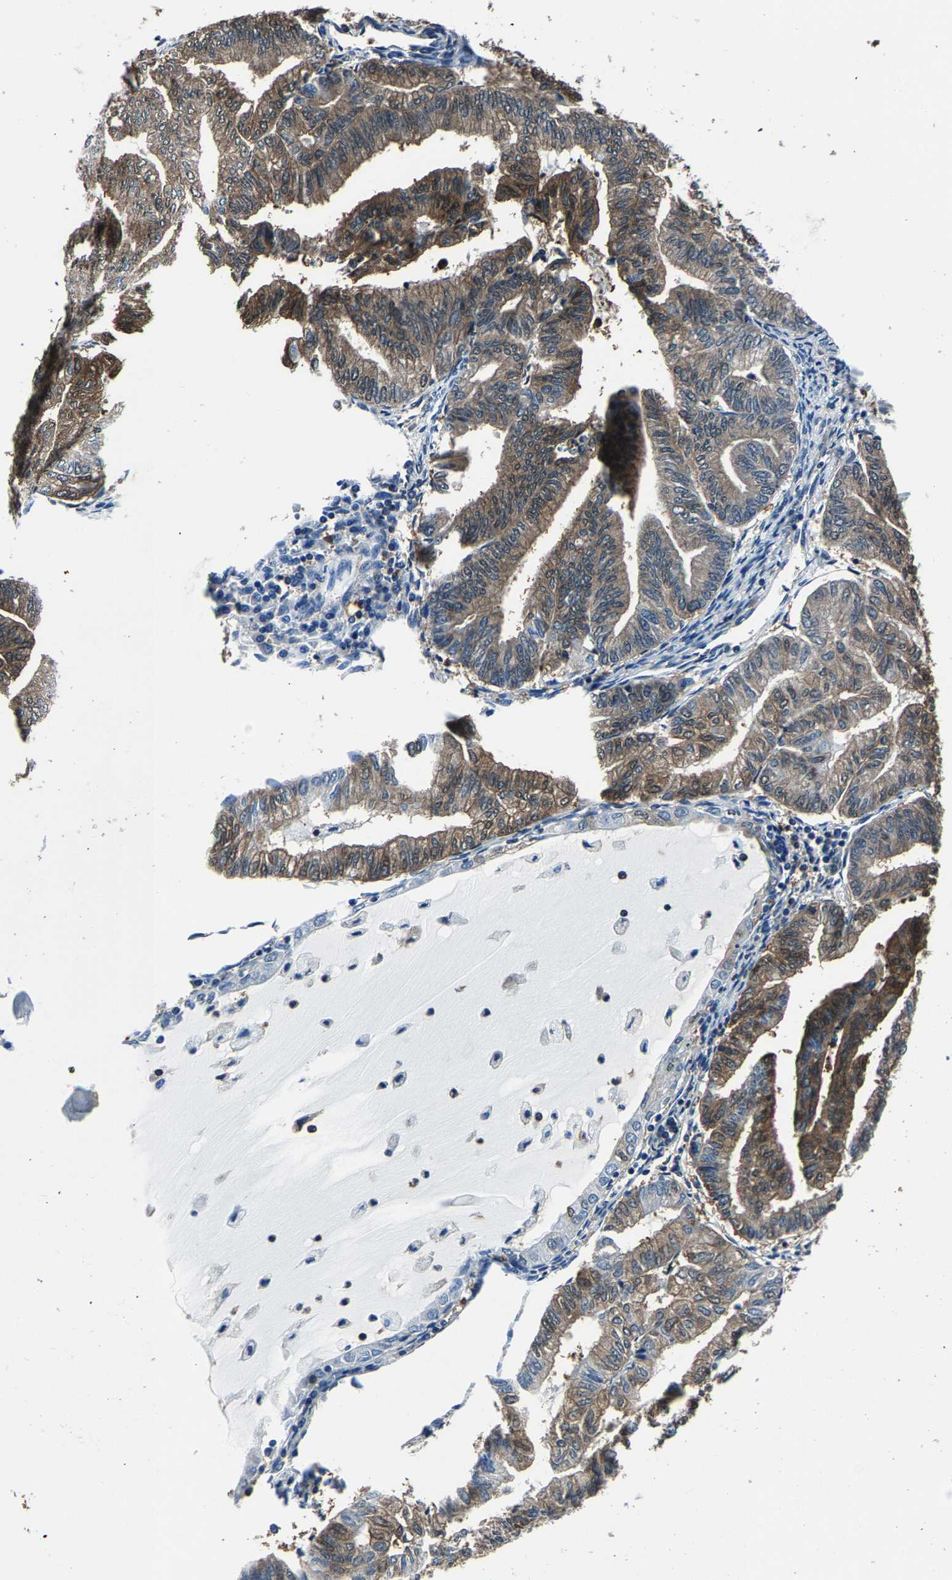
{"staining": {"intensity": "moderate", "quantity": ">75%", "location": "cytoplasmic/membranous"}, "tissue": "endometrial cancer", "cell_type": "Tumor cells", "image_type": "cancer", "snomed": [{"axis": "morphology", "description": "Adenocarcinoma, NOS"}, {"axis": "topography", "description": "Endometrium"}], "caption": "Immunohistochemistry (DAB (3,3'-diaminobenzidine)) staining of endometrial cancer reveals moderate cytoplasmic/membranous protein staining in about >75% of tumor cells.", "gene": "ALDOB", "patient": {"sex": "female", "age": 79}}